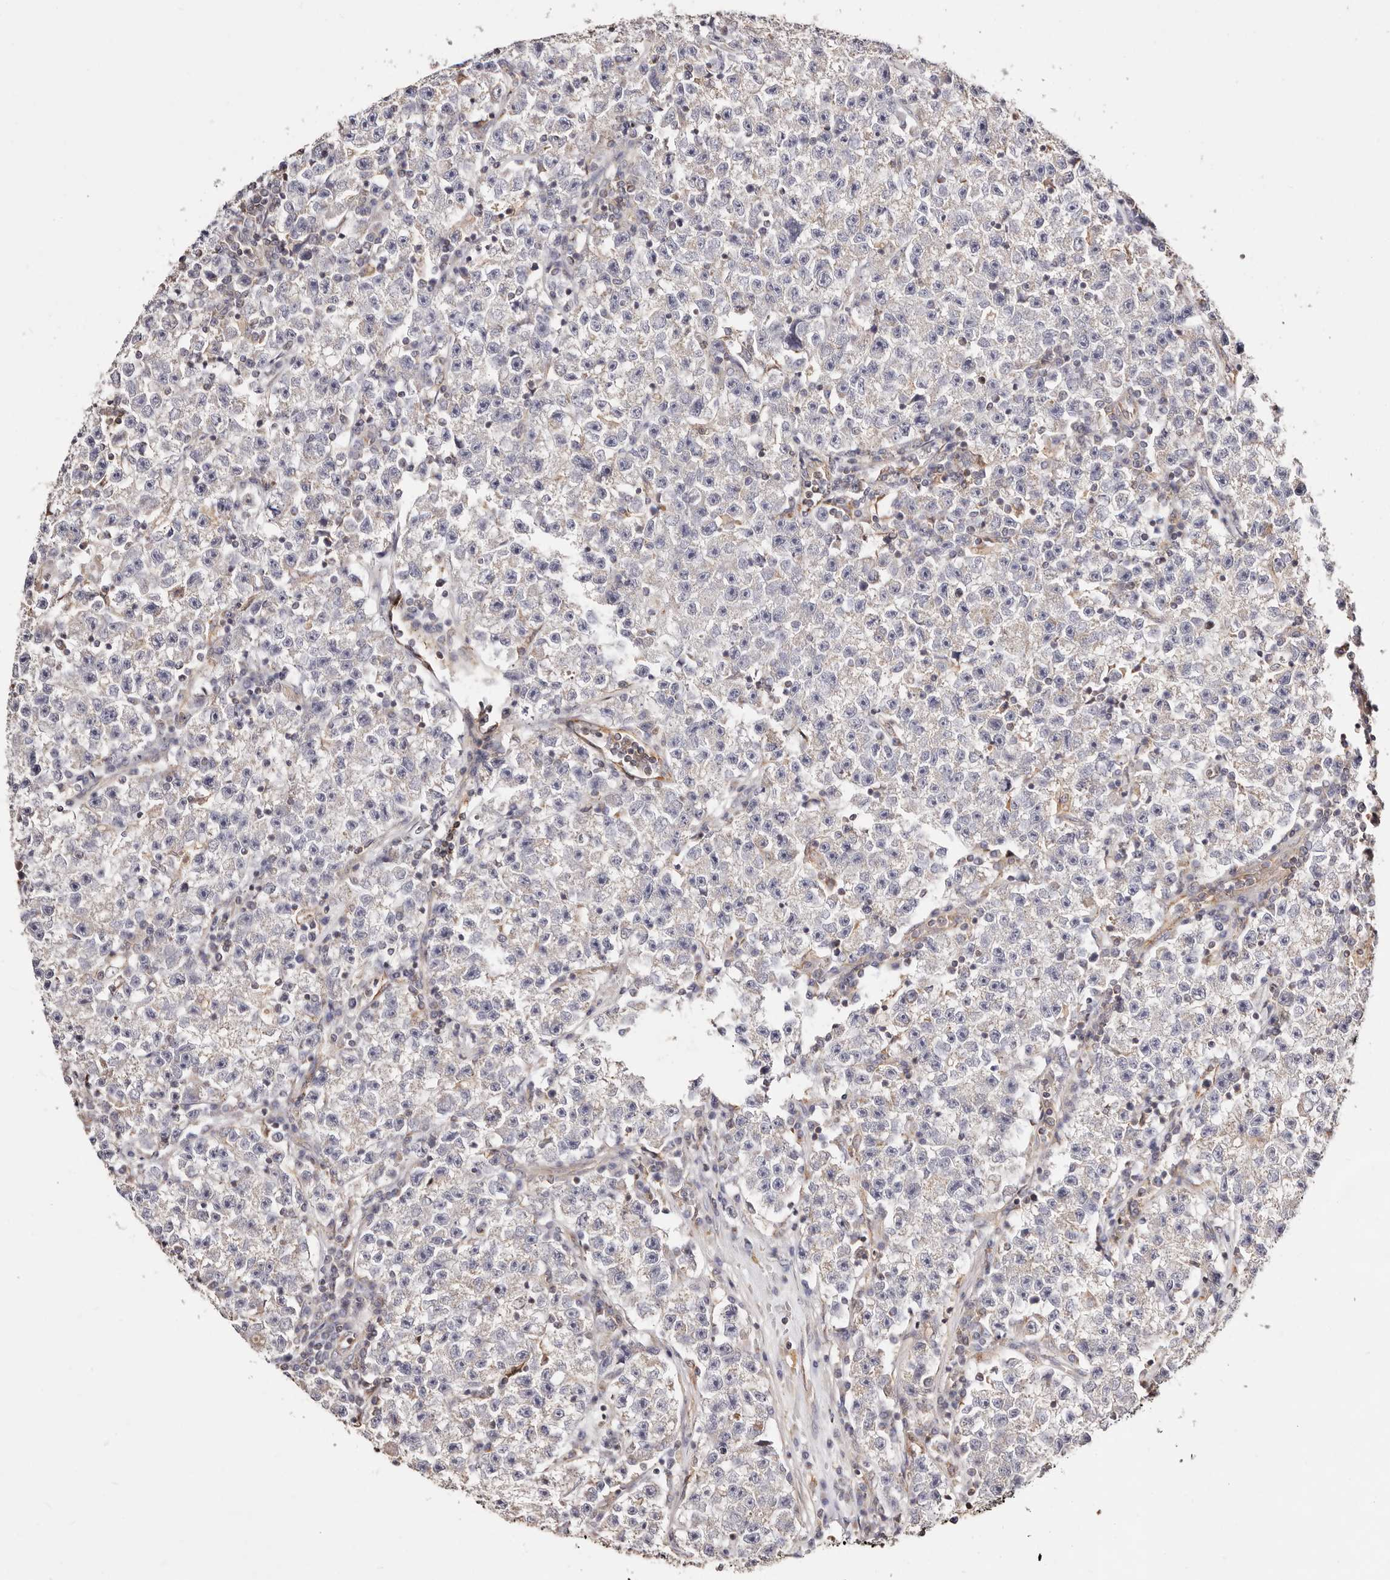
{"staining": {"intensity": "weak", "quantity": "<25%", "location": "cytoplasmic/membranous"}, "tissue": "testis cancer", "cell_type": "Tumor cells", "image_type": "cancer", "snomed": [{"axis": "morphology", "description": "Seminoma, NOS"}, {"axis": "topography", "description": "Testis"}], "caption": "Immunohistochemical staining of human seminoma (testis) exhibits no significant positivity in tumor cells.", "gene": "MAPK1", "patient": {"sex": "male", "age": 22}}